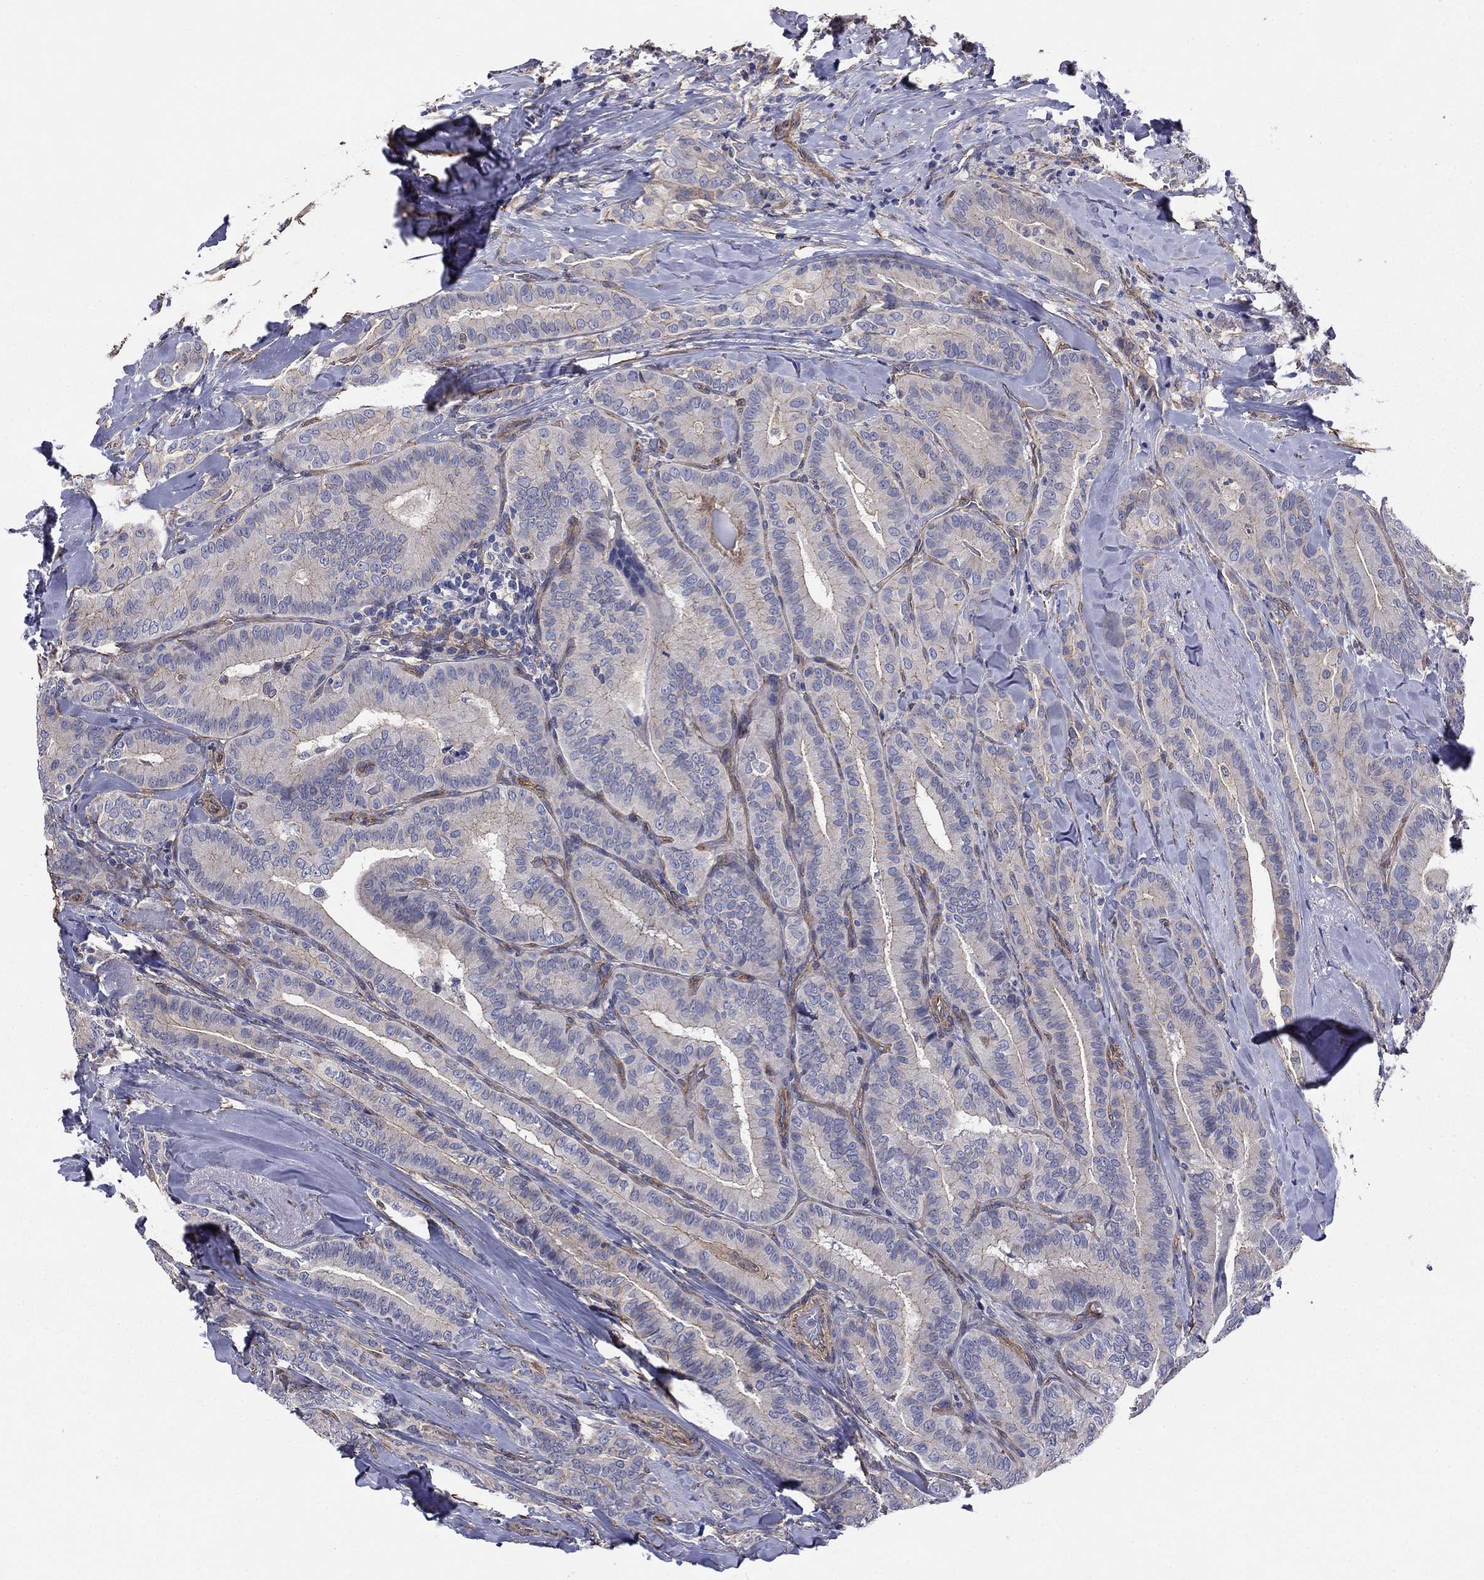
{"staining": {"intensity": "weak", "quantity": "<25%", "location": "cytoplasmic/membranous"}, "tissue": "thyroid cancer", "cell_type": "Tumor cells", "image_type": "cancer", "snomed": [{"axis": "morphology", "description": "Papillary adenocarcinoma, NOS"}, {"axis": "topography", "description": "Thyroid gland"}], "caption": "Tumor cells show no significant positivity in papillary adenocarcinoma (thyroid). (DAB (3,3'-diaminobenzidine) IHC with hematoxylin counter stain).", "gene": "TCHH", "patient": {"sex": "male", "age": 61}}